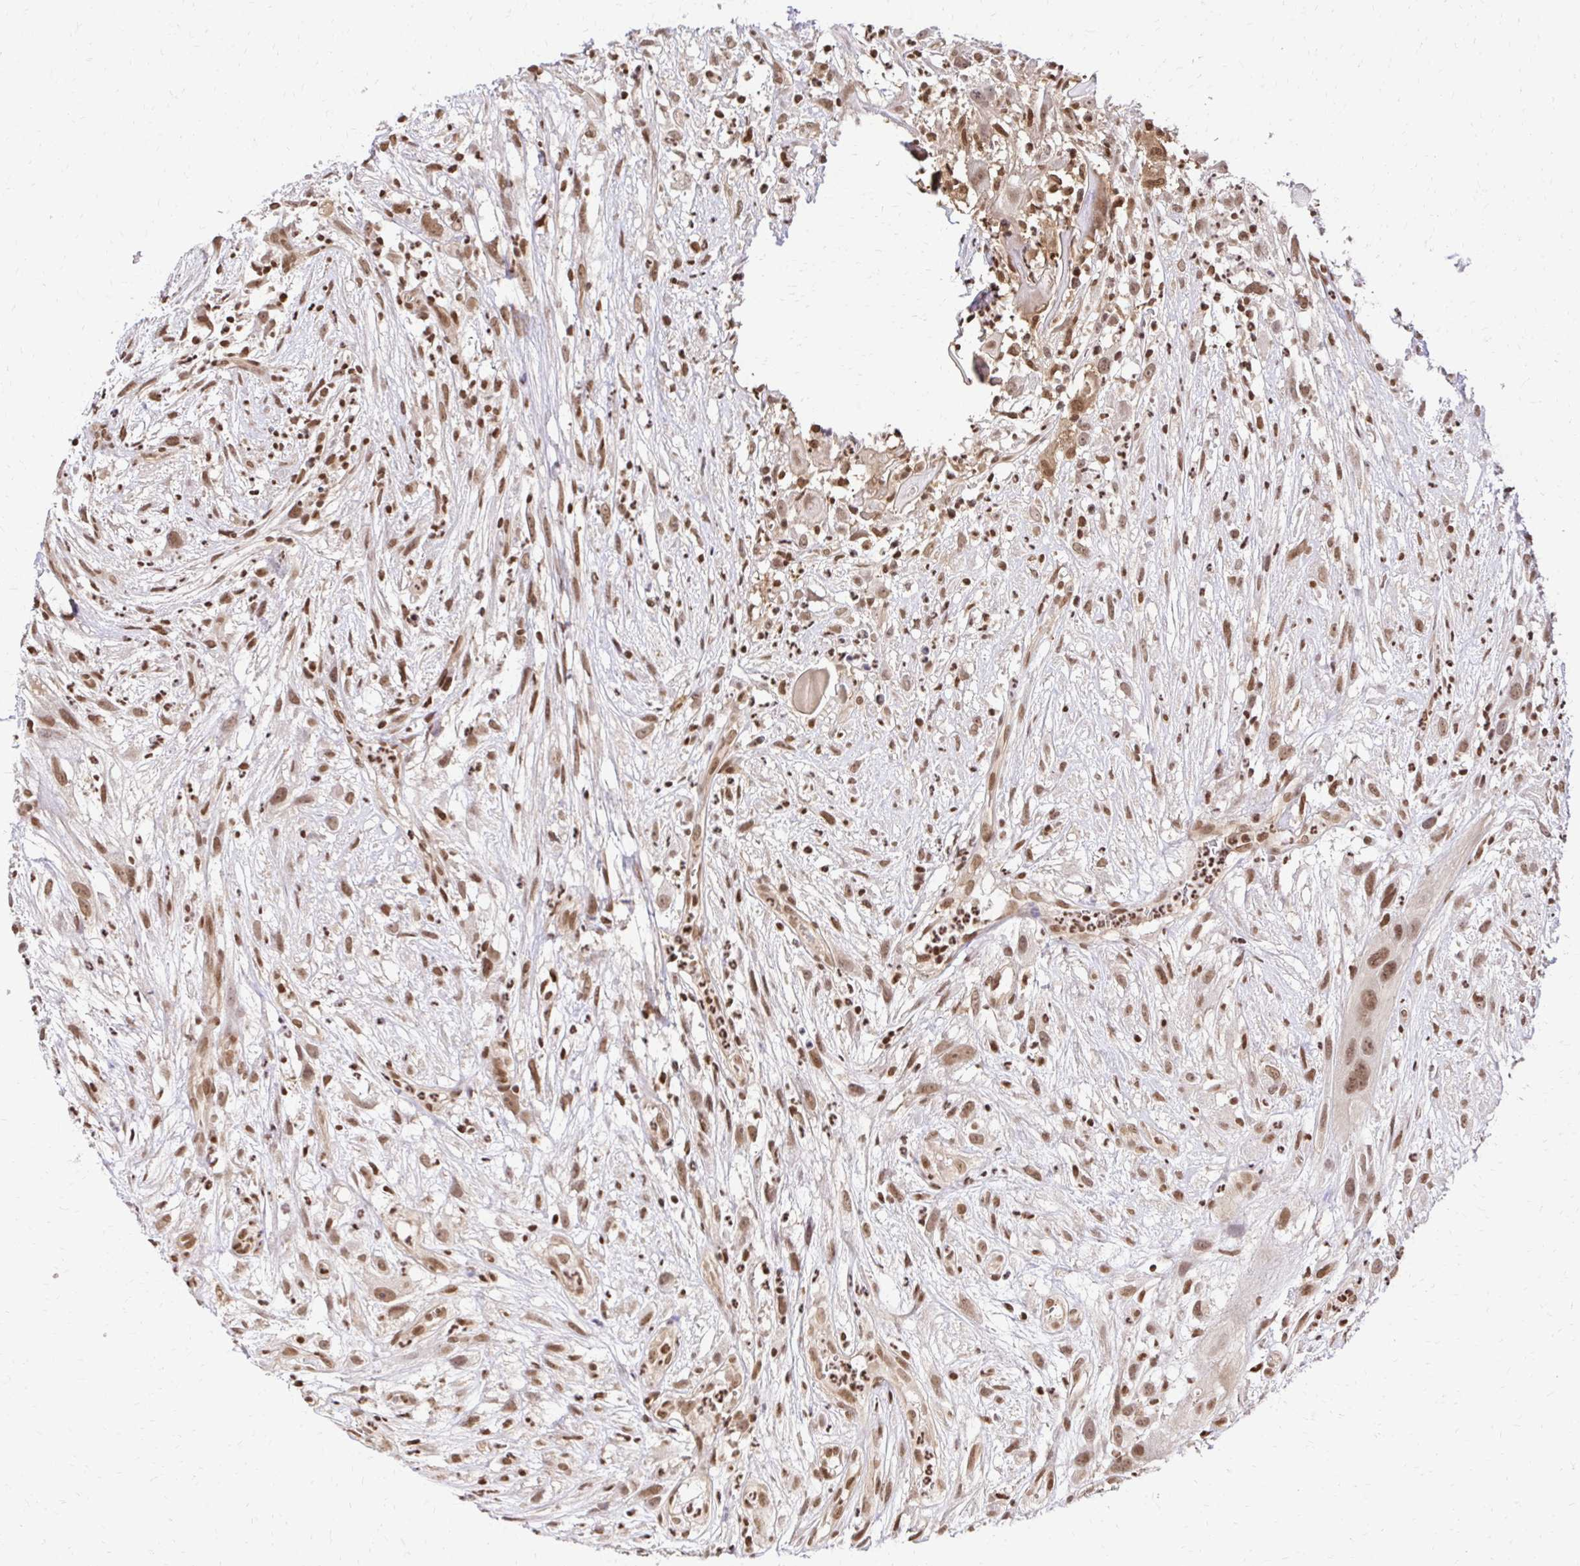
{"staining": {"intensity": "moderate", "quantity": ">75%", "location": "nuclear"}, "tissue": "head and neck cancer", "cell_type": "Tumor cells", "image_type": "cancer", "snomed": [{"axis": "morphology", "description": "Squamous cell carcinoma, NOS"}, {"axis": "topography", "description": "Head-Neck"}], "caption": "IHC of human head and neck squamous cell carcinoma exhibits medium levels of moderate nuclear expression in about >75% of tumor cells. (DAB IHC, brown staining for protein, blue staining for nuclei).", "gene": "GLYR1", "patient": {"sex": "male", "age": 65}}